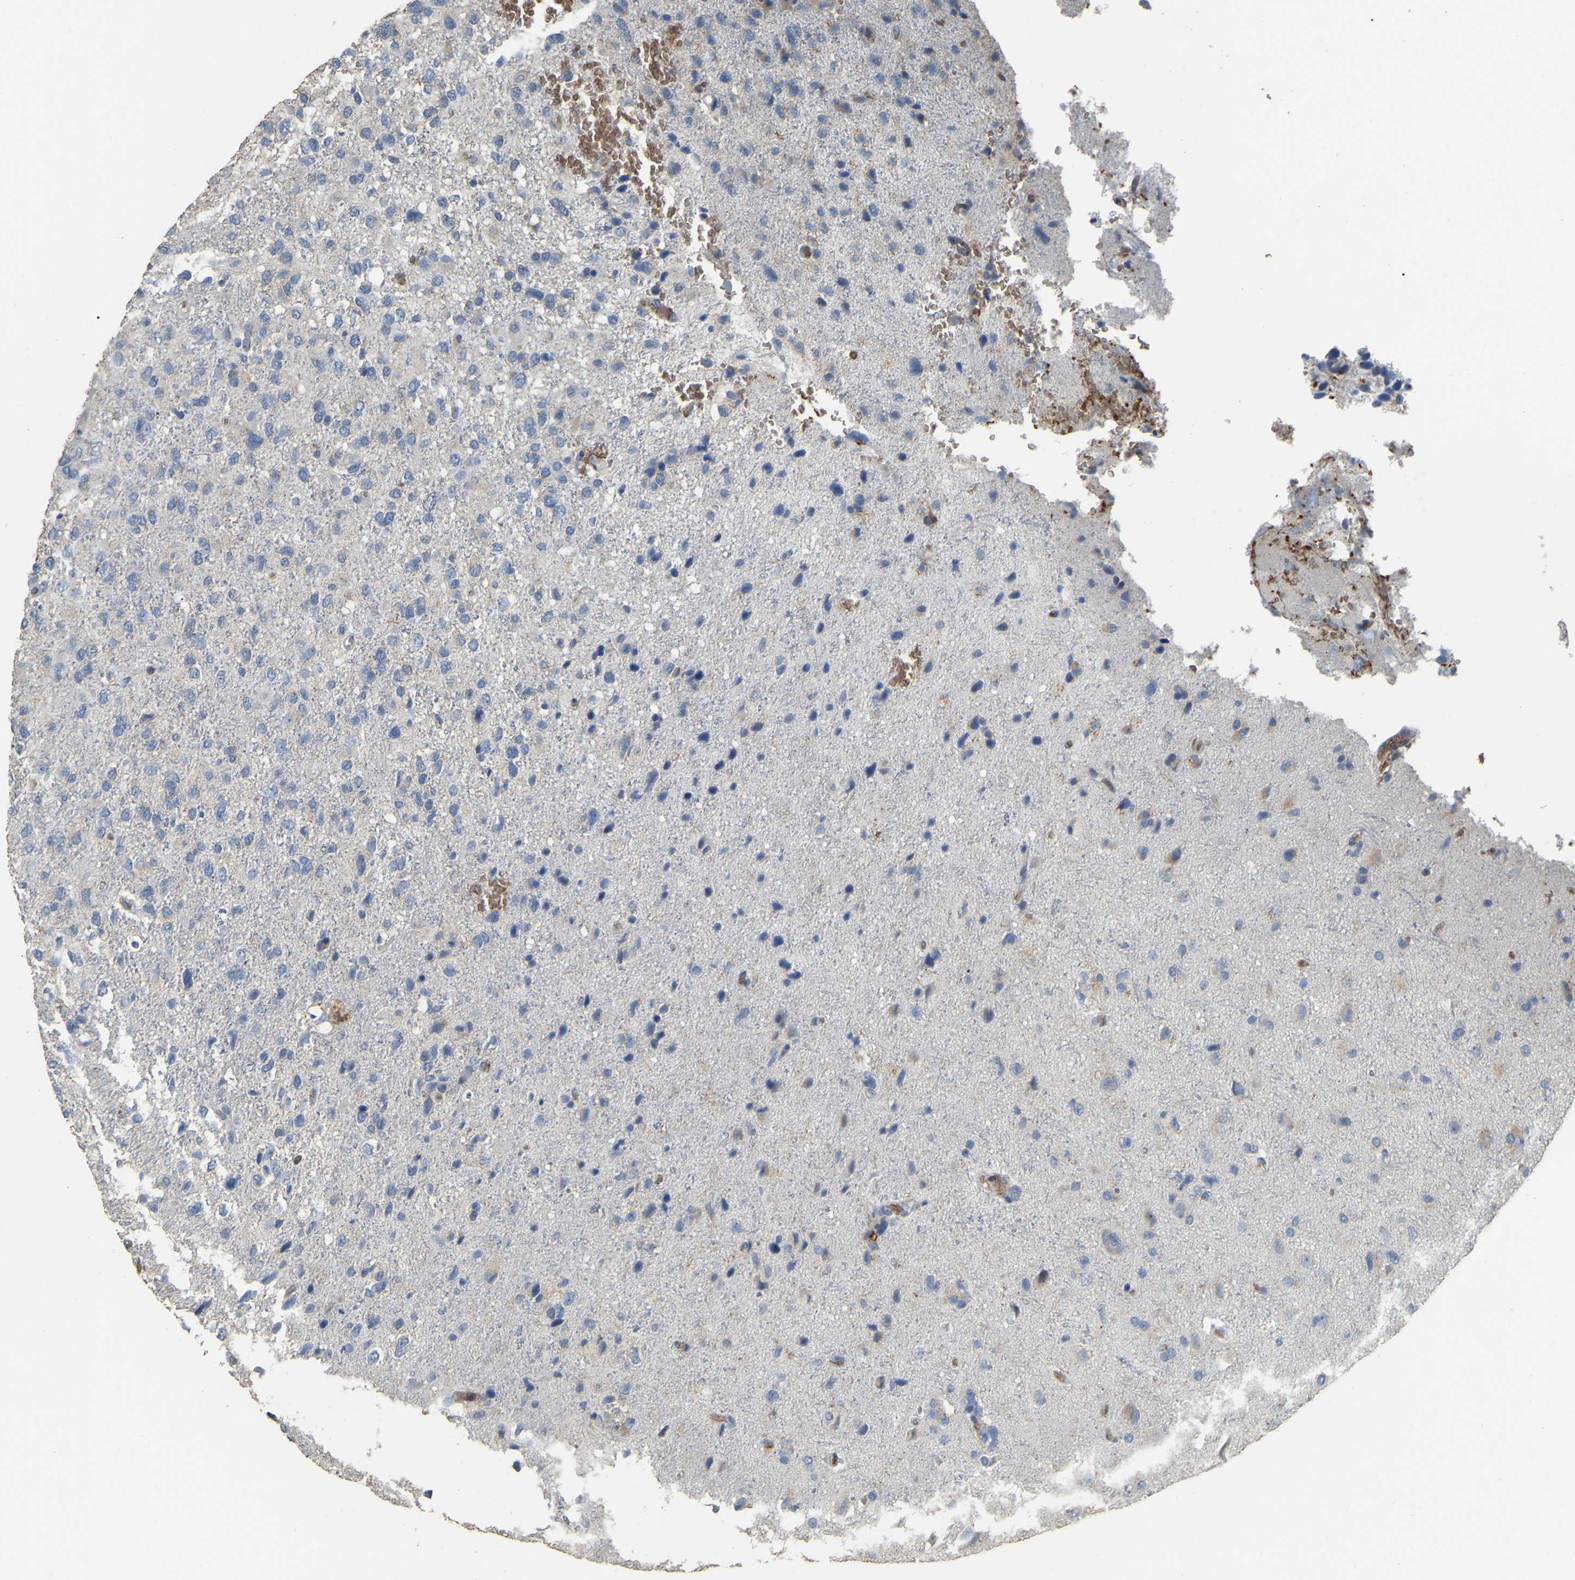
{"staining": {"intensity": "weak", "quantity": "<25%", "location": "cytoplasmic/membranous"}, "tissue": "glioma", "cell_type": "Tumor cells", "image_type": "cancer", "snomed": [{"axis": "morphology", "description": "Glioma, malignant, High grade"}, {"axis": "topography", "description": "Brain"}], "caption": "Tumor cells are negative for brown protein staining in malignant high-grade glioma.", "gene": "CFAP298", "patient": {"sex": "female", "age": 58}}